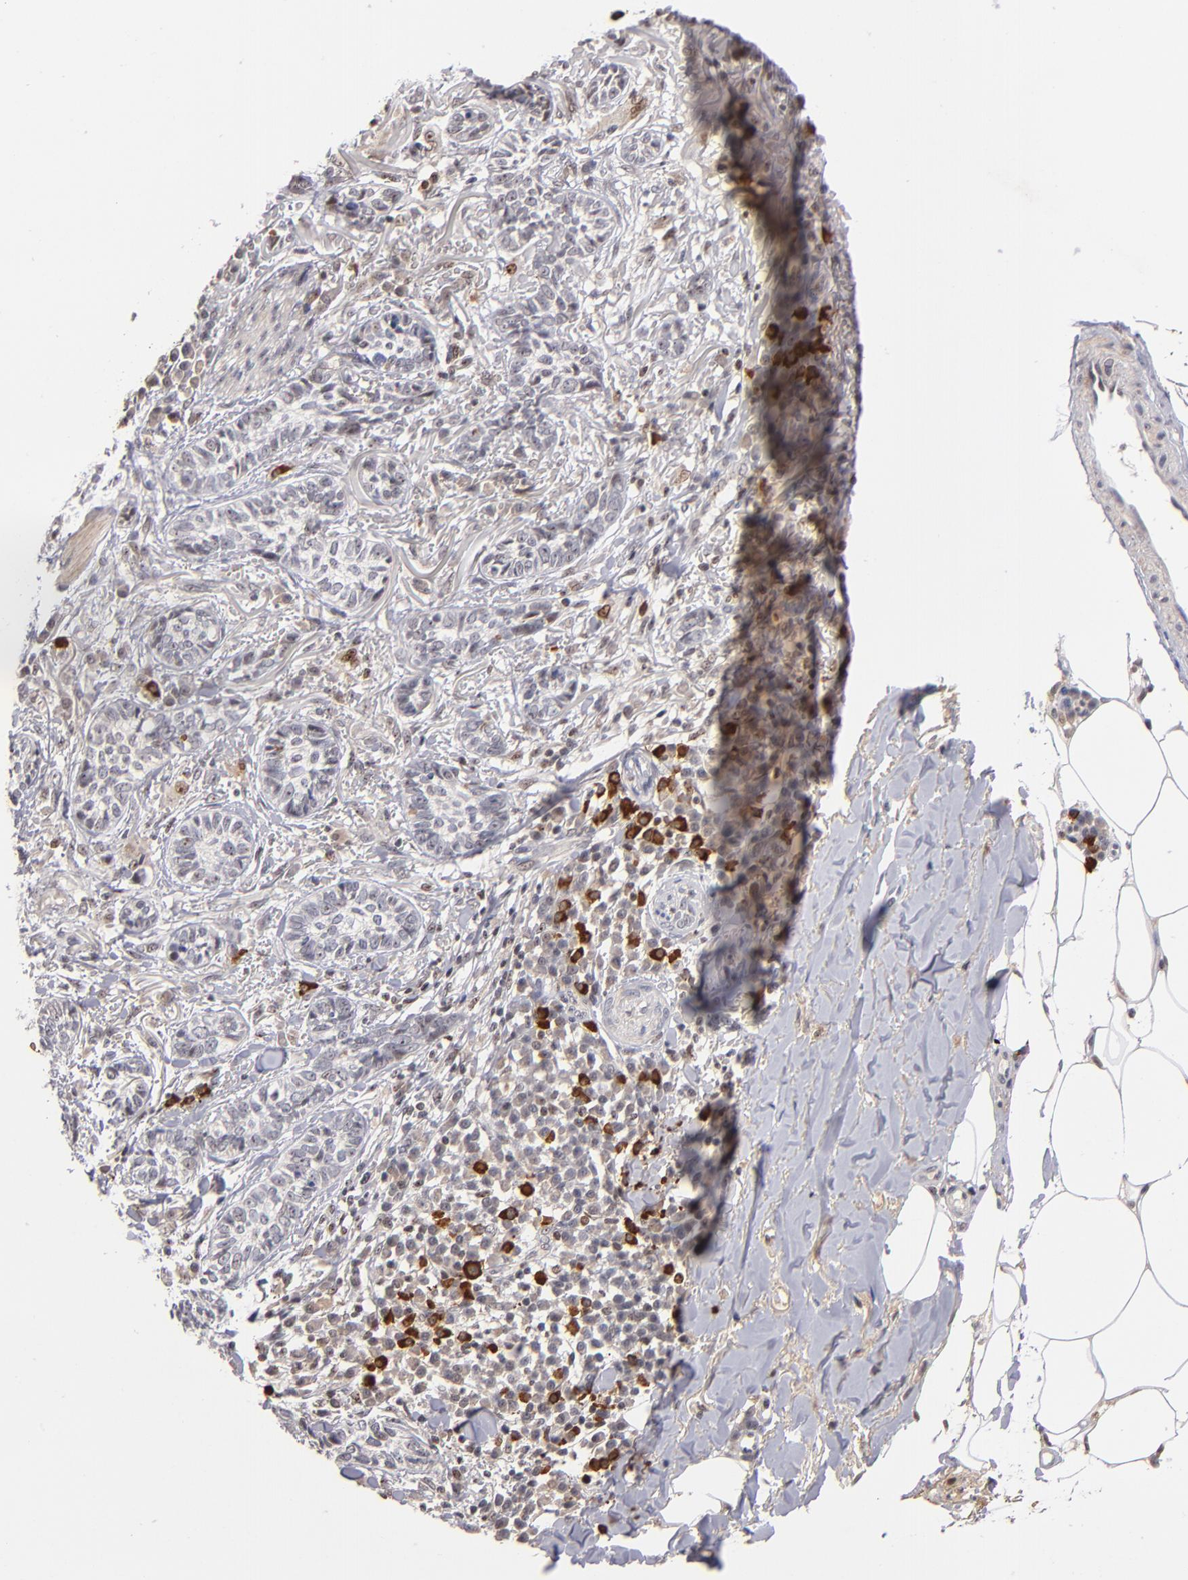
{"staining": {"intensity": "weak", "quantity": "25%-75%", "location": "cytoplasmic/membranous"}, "tissue": "skin cancer", "cell_type": "Tumor cells", "image_type": "cancer", "snomed": [{"axis": "morphology", "description": "Basal cell carcinoma"}, {"axis": "topography", "description": "Skin"}], "caption": "A low amount of weak cytoplasmic/membranous expression is identified in approximately 25%-75% of tumor cells in skin basal cell carcinoma tissue. The staining was performed using DAB to visualize the protein expression in brown, while the nuclei were stained in blue with hematoxylin (Magnification: 20x).", "gene": "PCNX4", "patient": {"sex": "female", "age": 89}}